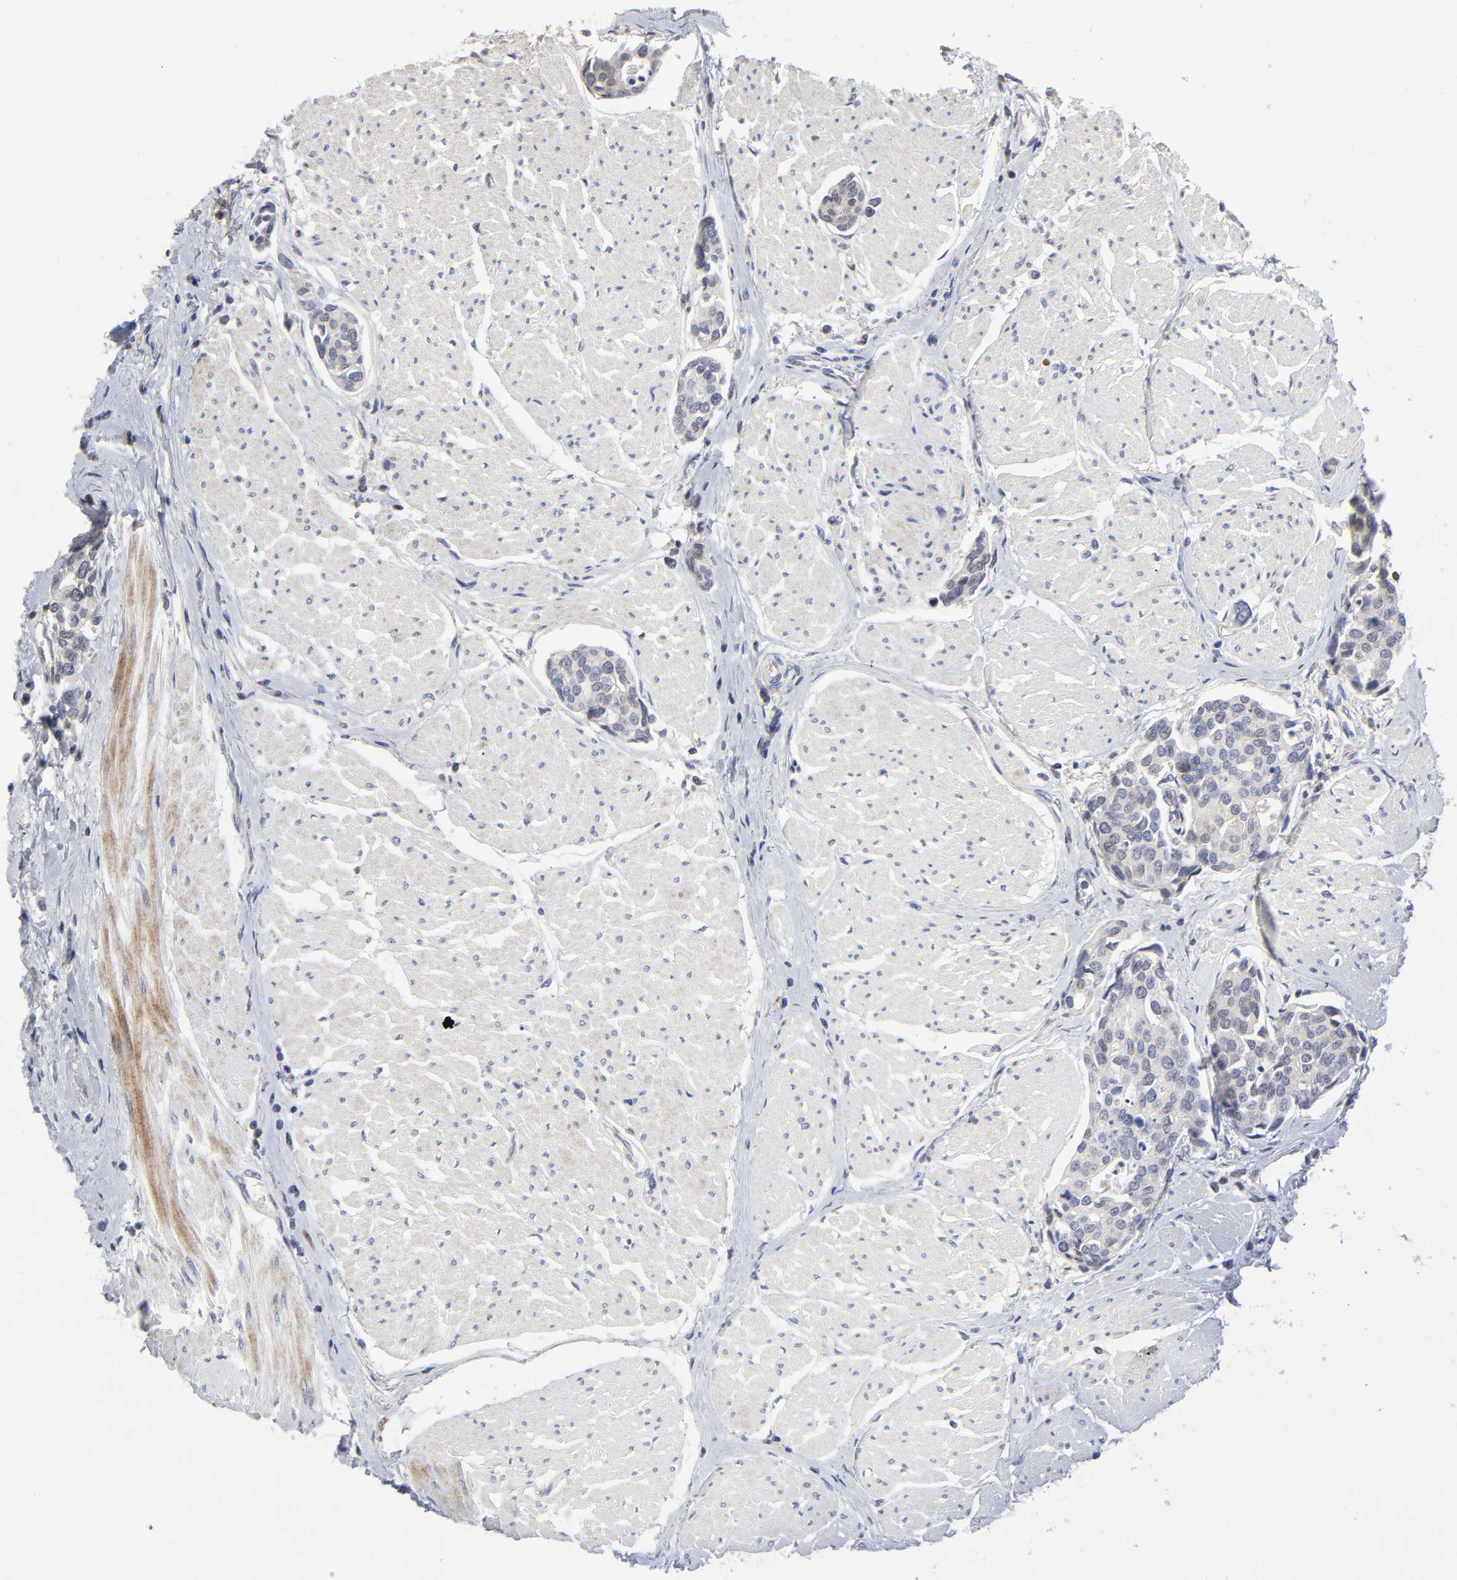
{"staining": {"intensity": "negative", "quantity": "none", "location": "none"}, "tissue": "urothelial cancer", "cell_type": "Tumor cells", "image_type": "cancer", "snomed": [{"axis": "morphology", "description": "Urothelial carcinoma, High grade"}, {"axis": "topography", "description": "Urinary bladder"}], "caption": "A high-resolution image shows immunohistochemistry staining of high-grade urothelial carcinoma, which displays no significant staining in tumor cells.", "gene": "CASP9", "patient": {"sex": "male", "age": 78}}